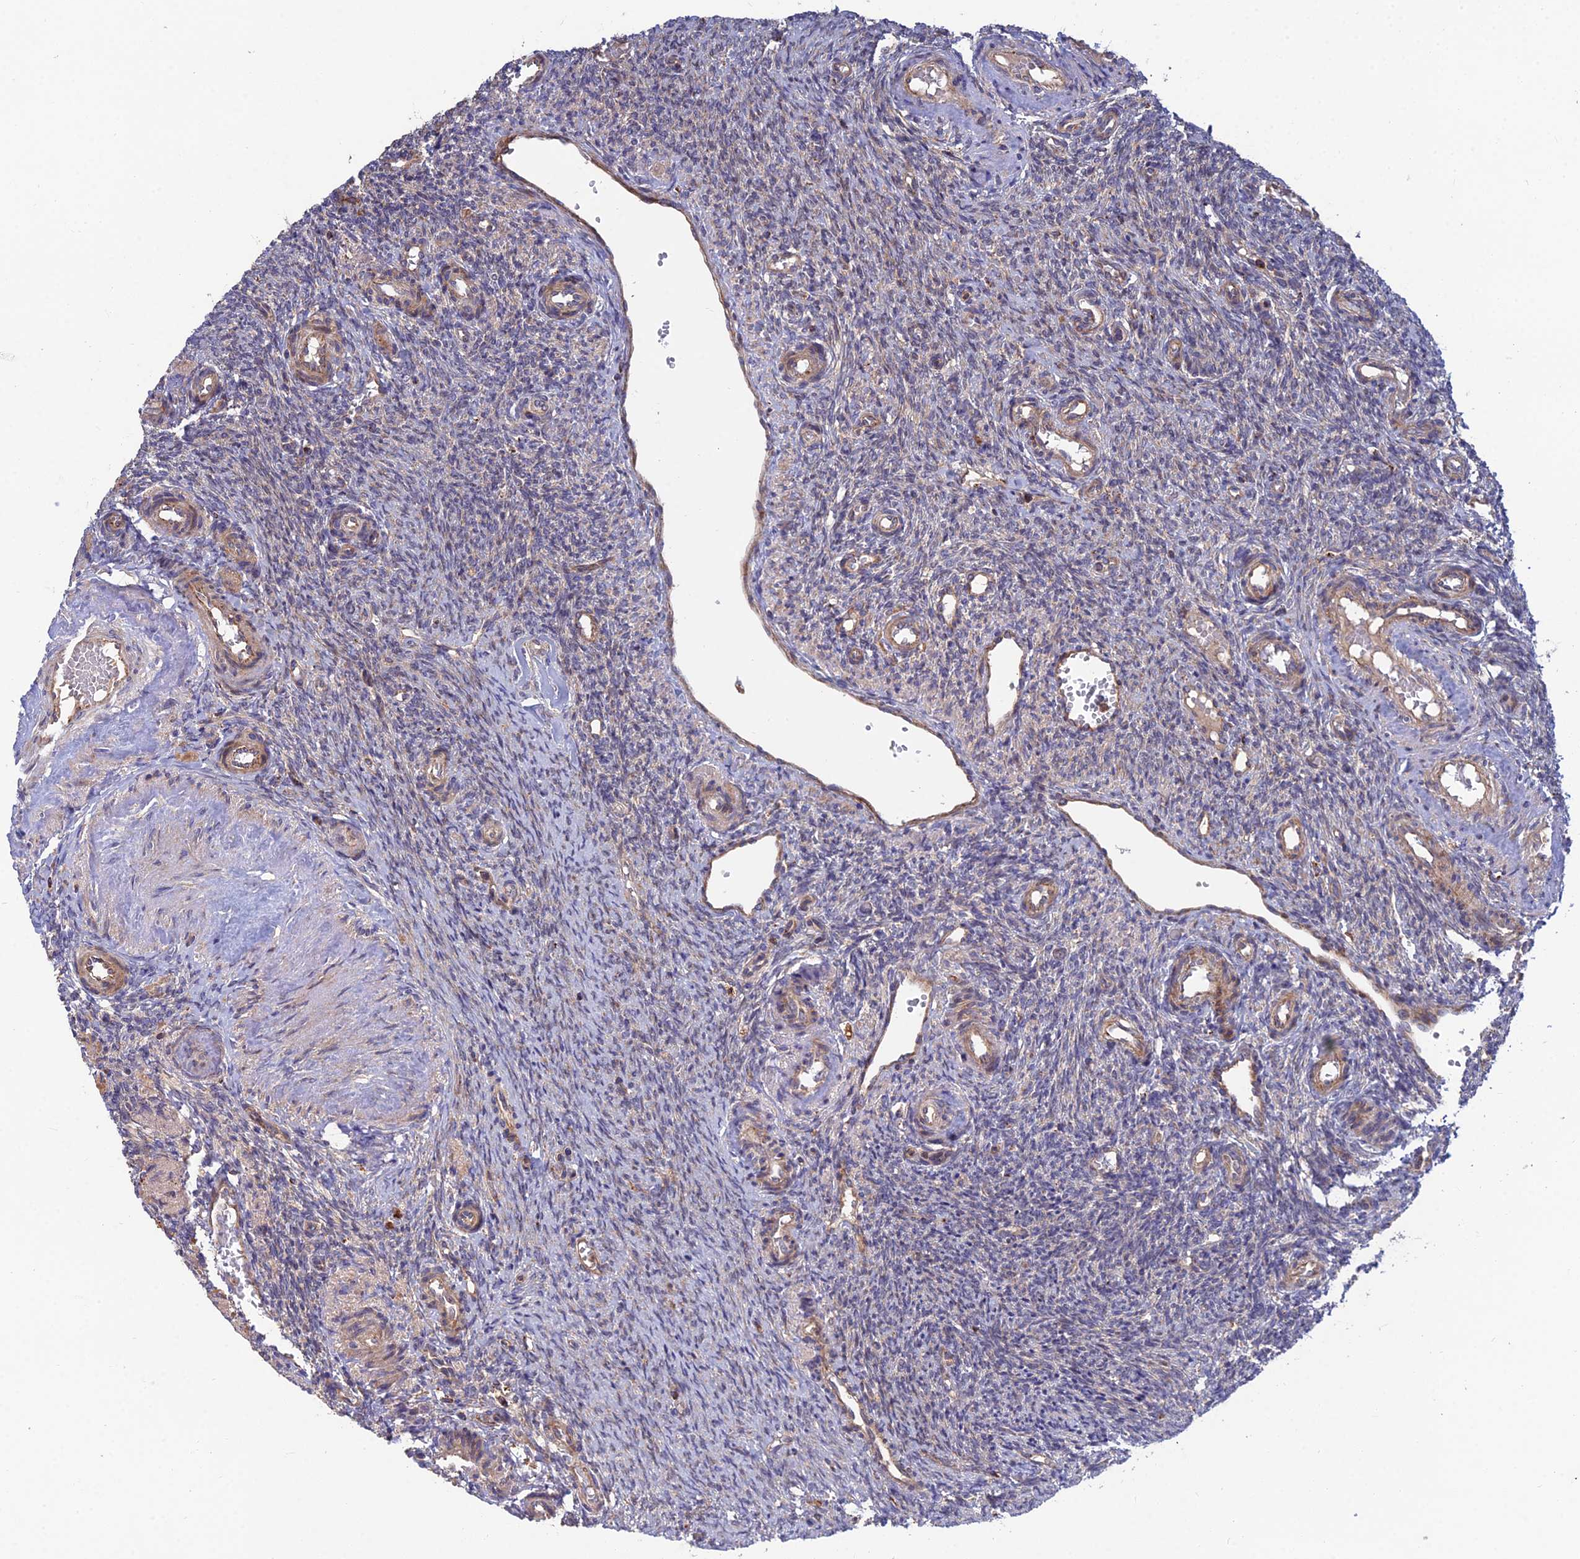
{"staining": {"intensity": "moderate", "quantity": "<25%", "location": "cytoplasmic/membranous"}, "tissue": "ovary", "cell_type": "Ovarian stroma cells", "image_type": "normal", "snomed": [{"axis": "morphology", "description": "Normal tissue, NOS"}, {"axis": "topography", "description": "Ovary"}], "caption": "IHC photomicrograph of unremarkable human ovary stained for a protein (brown), which demonstrates low levels of moderate cytoplasmic/membranous expression in approximately <25% of ovarian stroma cells.", "gene": "RIC8B", "patient": {"sex": "female", "age": 41}}